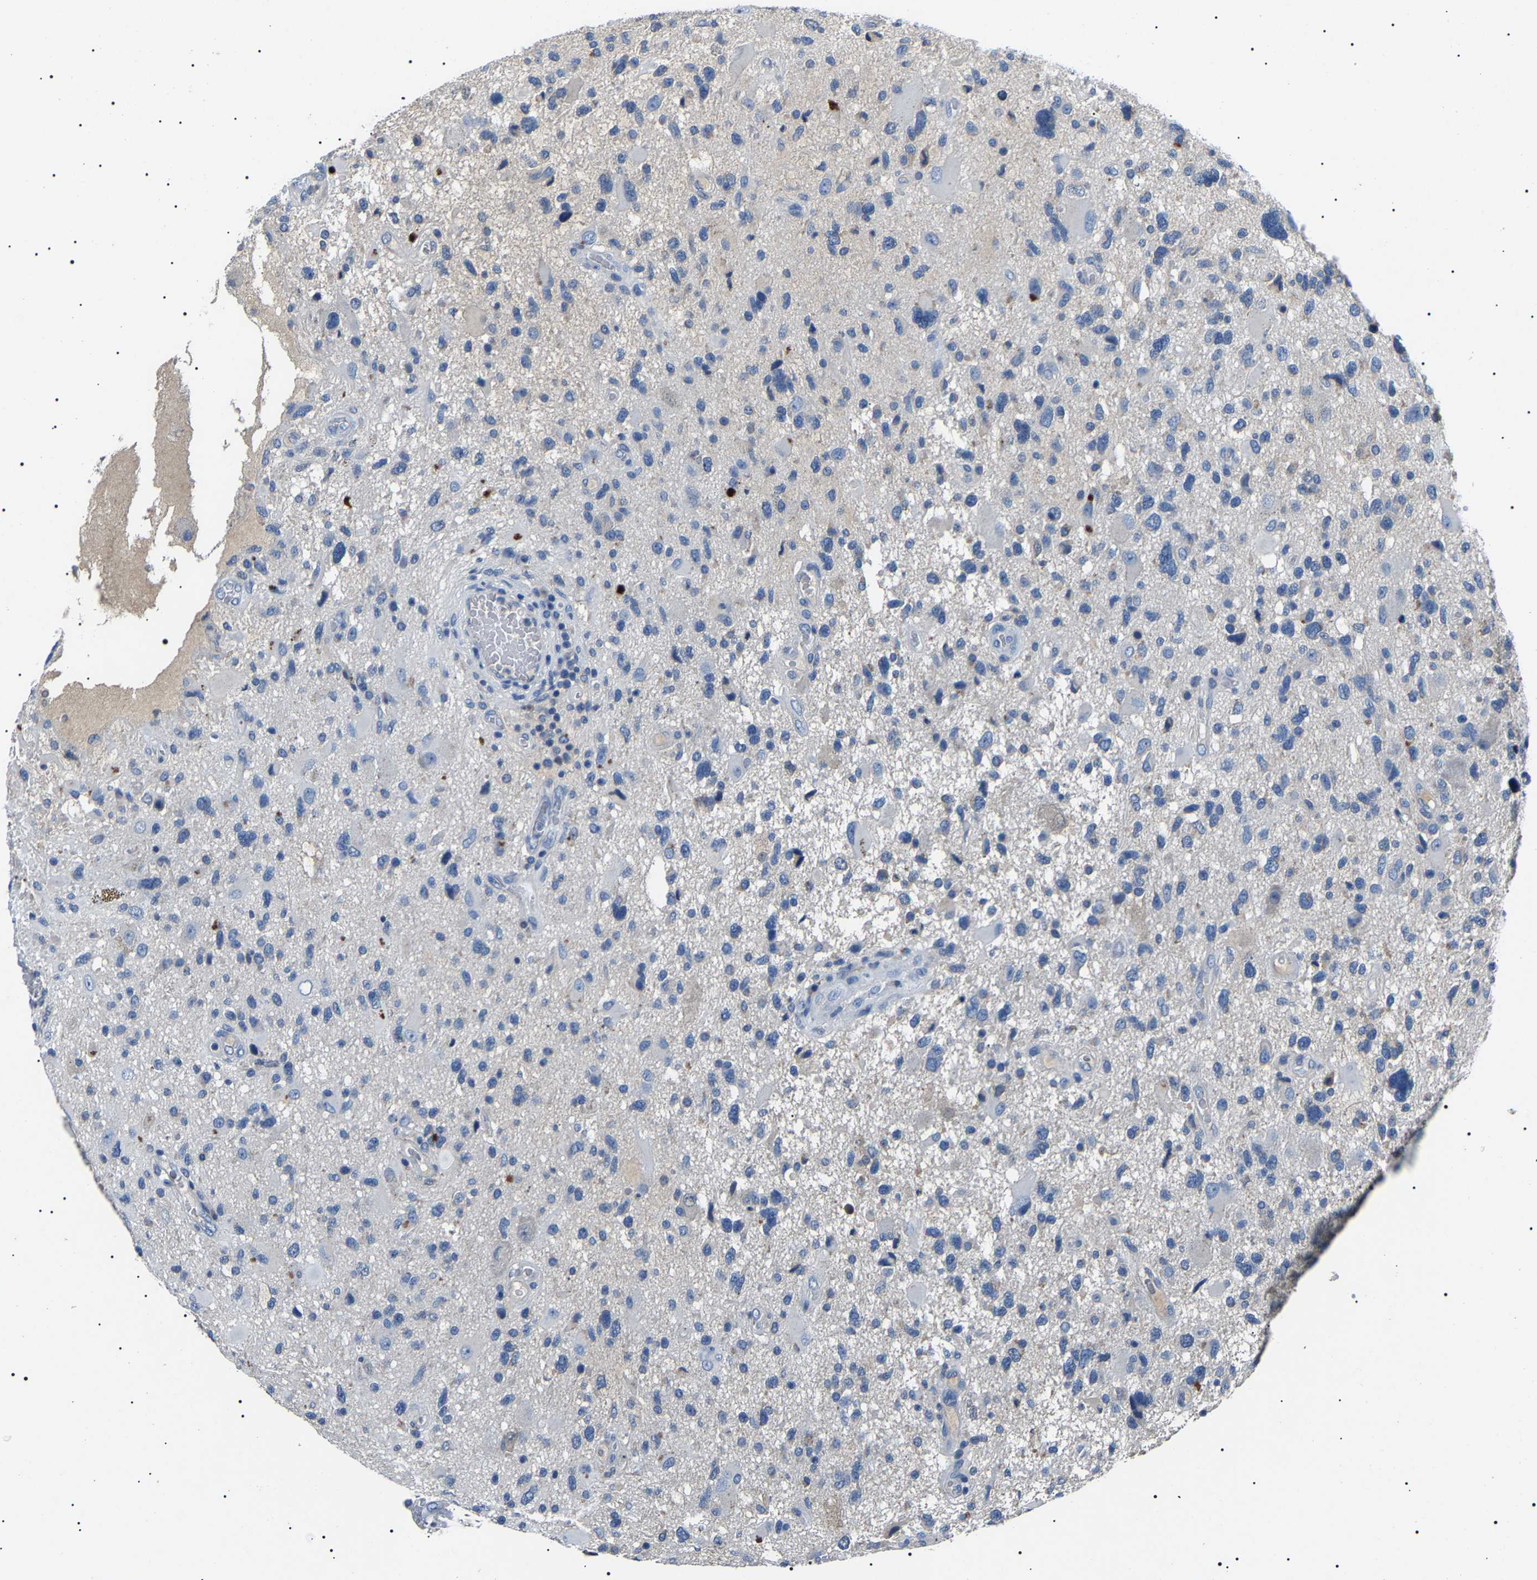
{"staining": {"intensity": "negative", "quantity": "none", "location": "none"}, "tissue": "glioma", "cell_type": "Tumor cells", "image_type": "cancer", "snomed": [{"axis": "morphology", "description": "Glioma, malignant, High grade"}, {"axis": "topography", "description": "Brain"}], "caption": "Immunohistochemistry (IHC) micrograph of human malignant glioma (high-grade) stained for a protein (brown), which demonstrates no positivity in tumor cells. (Stains: DAB (3,3'-diaminobenzidine) immunohistochemistry (IHC) with hematoxylin counter stain, Microscopy: brightfield microscopy at high magnification).", "gene": "KLK15", "patient": {"sex": "male", "age": 33}}